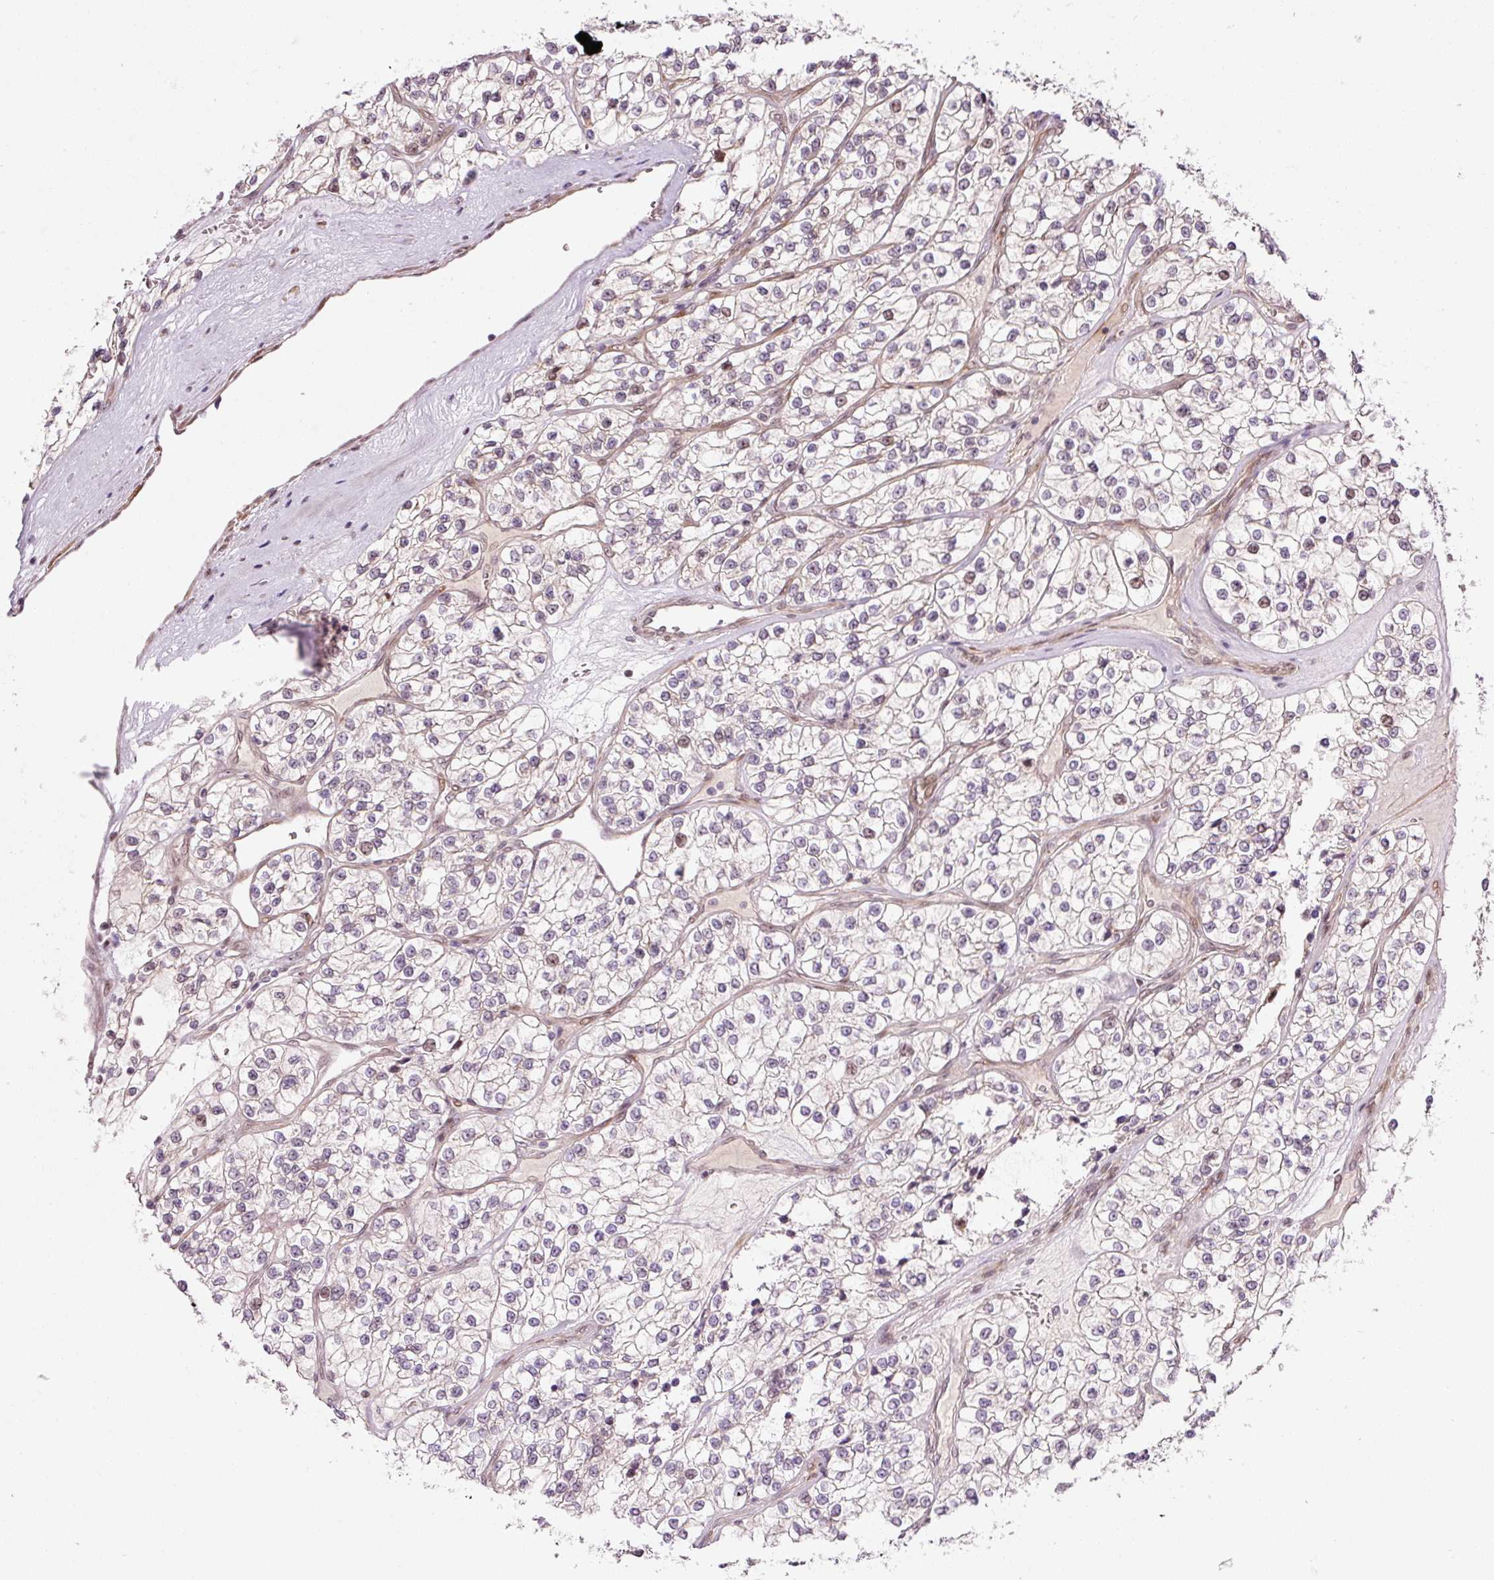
{"staining": {"intensity": "negative", "quantity": "none", "location": "none"}, "tissue": "renal cancer", "cell_type": "Tumor cells", "image_type": "cancer", "snomed": [{"axis": "morphology", "description": "Adenocarcinoma, NOS"}, {"axis": "topography", "description": "Kidney"}], "caption": "The histopathology image displays no significant positivity in tumor cells of renal cancer.", "gene": "ANKRD20A1", "patient": {"sex": "female", "age": 57}}